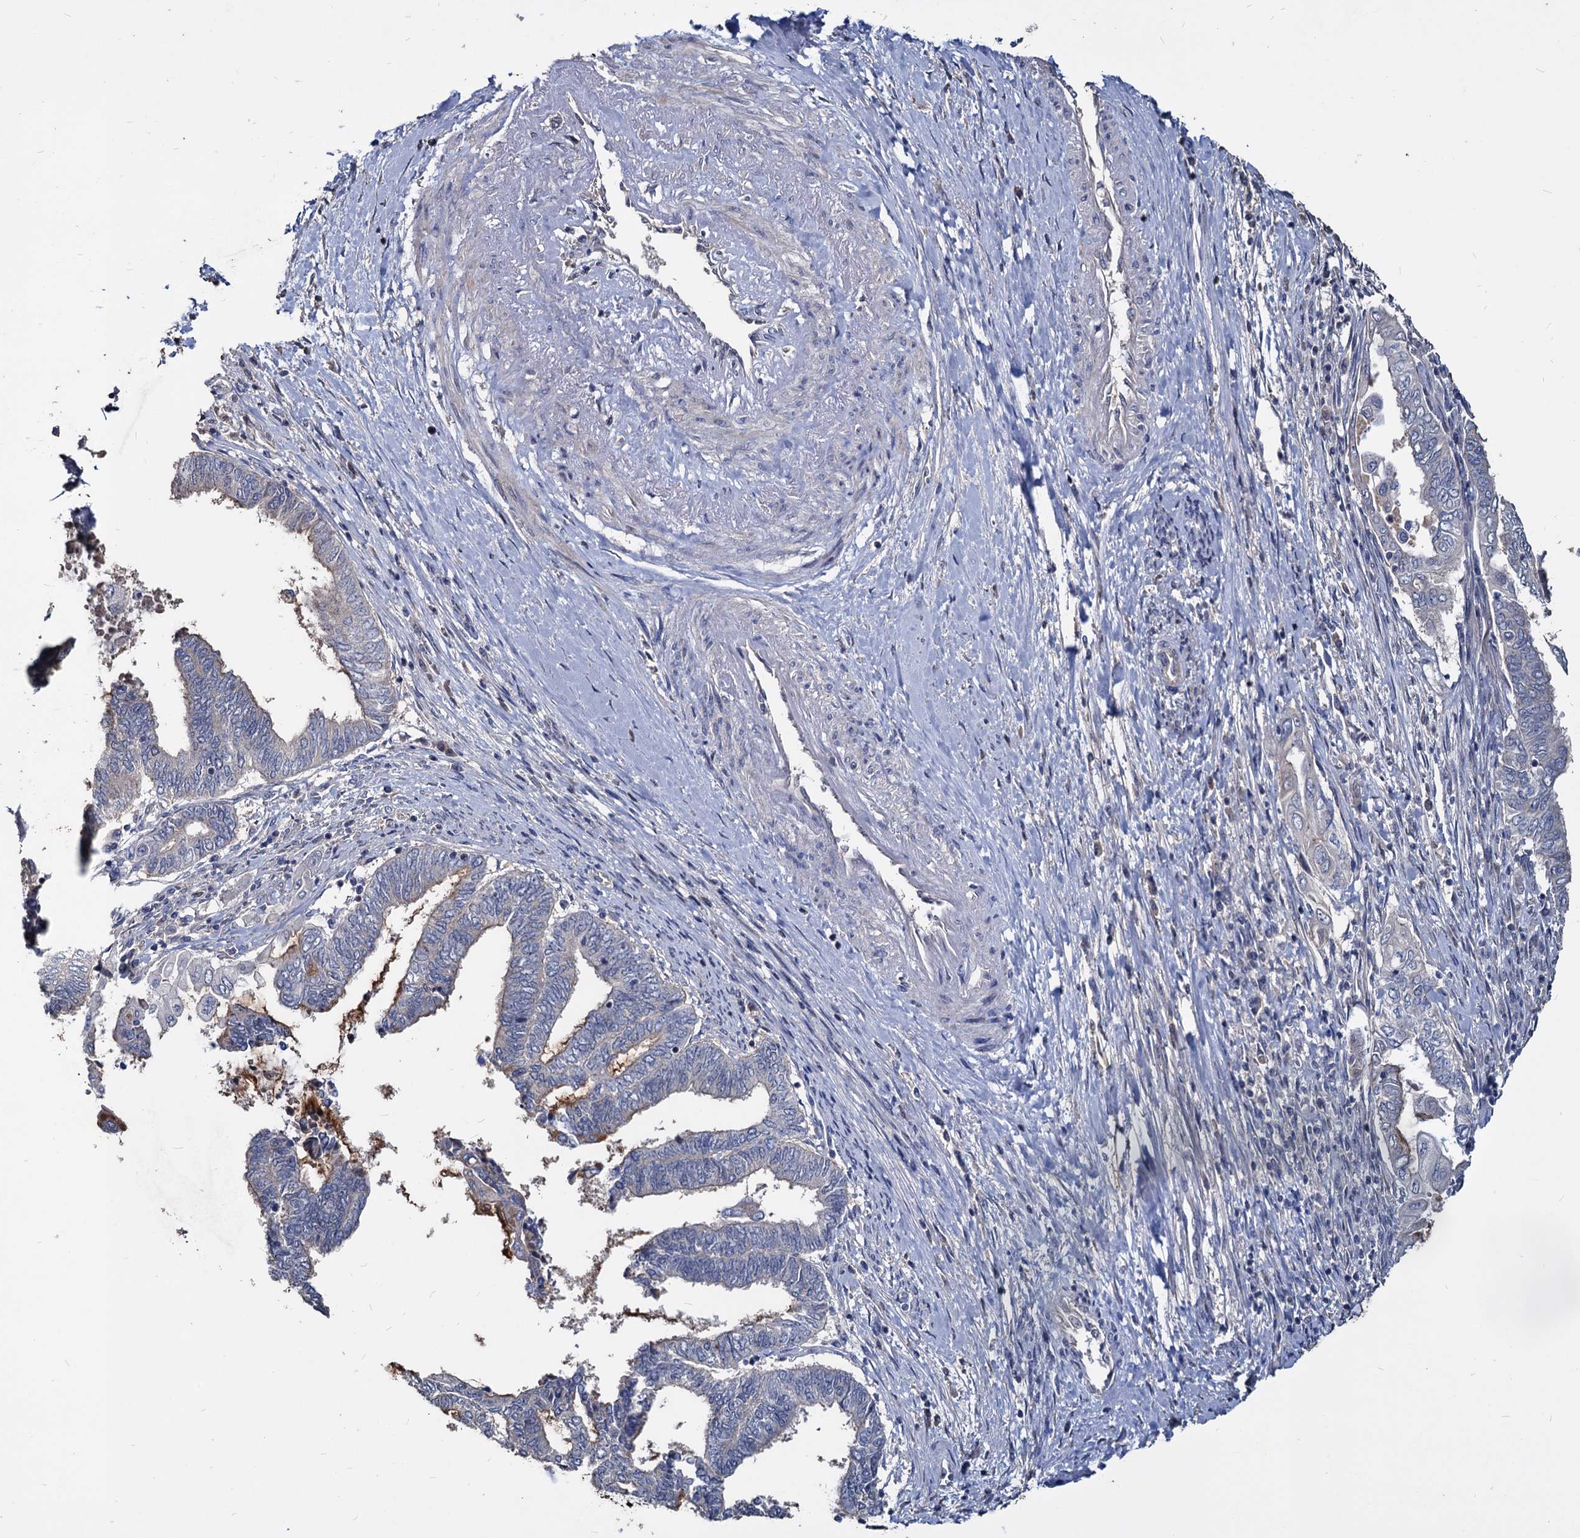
{"staining": {"intensity": "negative", "quantity": "none", "location": "none"}, "tissue": "endometrial cancer", "cell_type": "Tumor cells", "image_type": "cancer", "snomed": [{"axis": "morphology", "description": "Adenocarcinoma, NOS"}, {"axis": "topography", "description": "Uterus"}, {"axis": "topography", "description": "Endometrium"}], "caption": "The immunohistochemistry micrograph has no significant expression in tumor cells of endometrial cancer (adenocarcinoma) tissue.", "gene": "DEPDC4", "patient": {"sex": "female", "age": 70}}